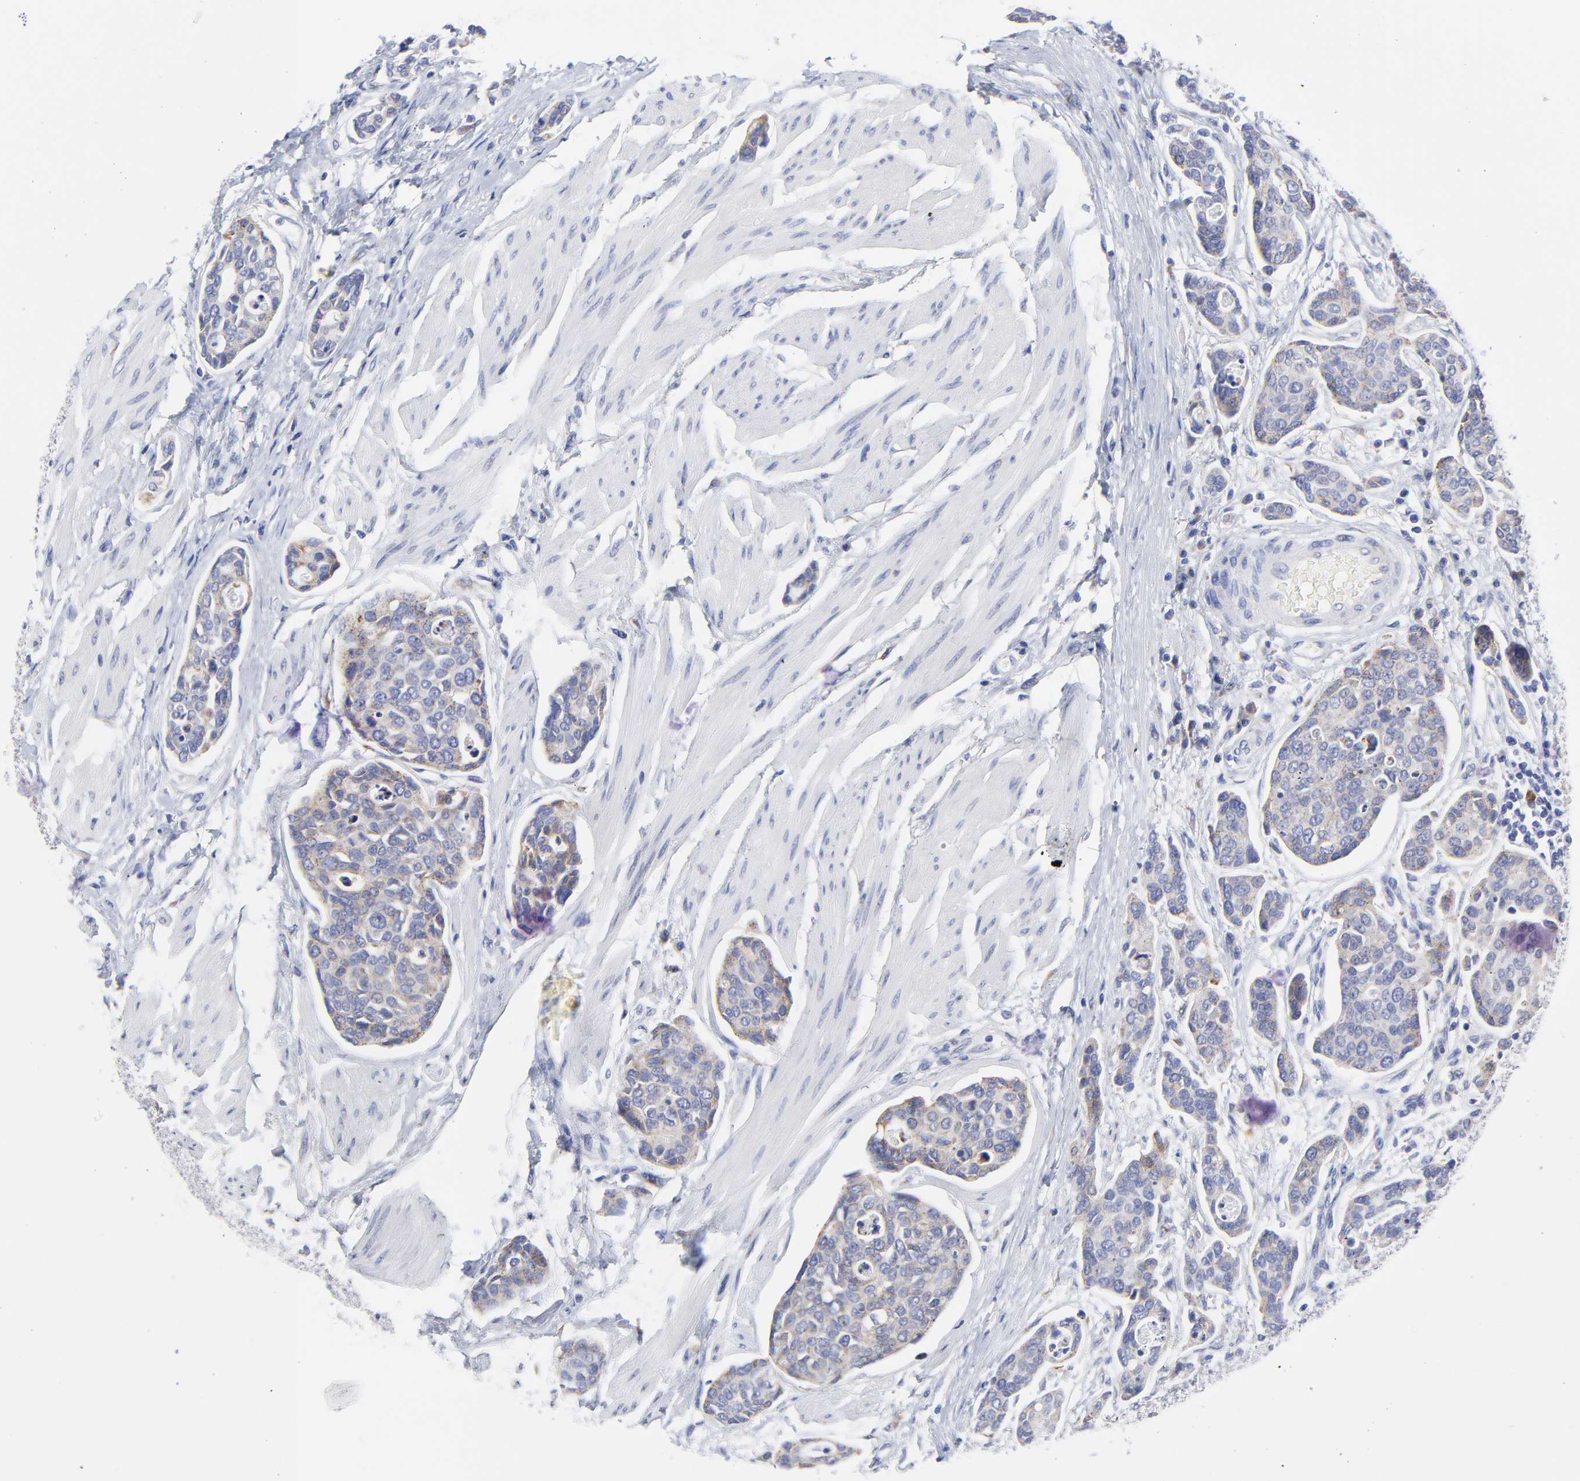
{"staining": {"intensity": "moderate", "quantity": "25%-75%", "location": "cytoplasmic/membranous"}, "tissue": "urothelial cancer", "cell_type": "Tumor cells", "image_type": "cancer", "snomed": [{"axis": "morphology", "description": "Urothelial carcinoma, High grade"}, {"axis": "topography", "description": "Urinary bladder"}], "caption": "Urothelial cancer was stained to show a protein in brown. There is medium levels of moderate cytoplasmic/membranous expression in approximately 25%-75% of tumor cells. Immunohistochemistry stains the protein of interest in brown and the nuclei are stained blue.", "gene": "DUSP9", "patient": {"sex": "male", "age": 78}}